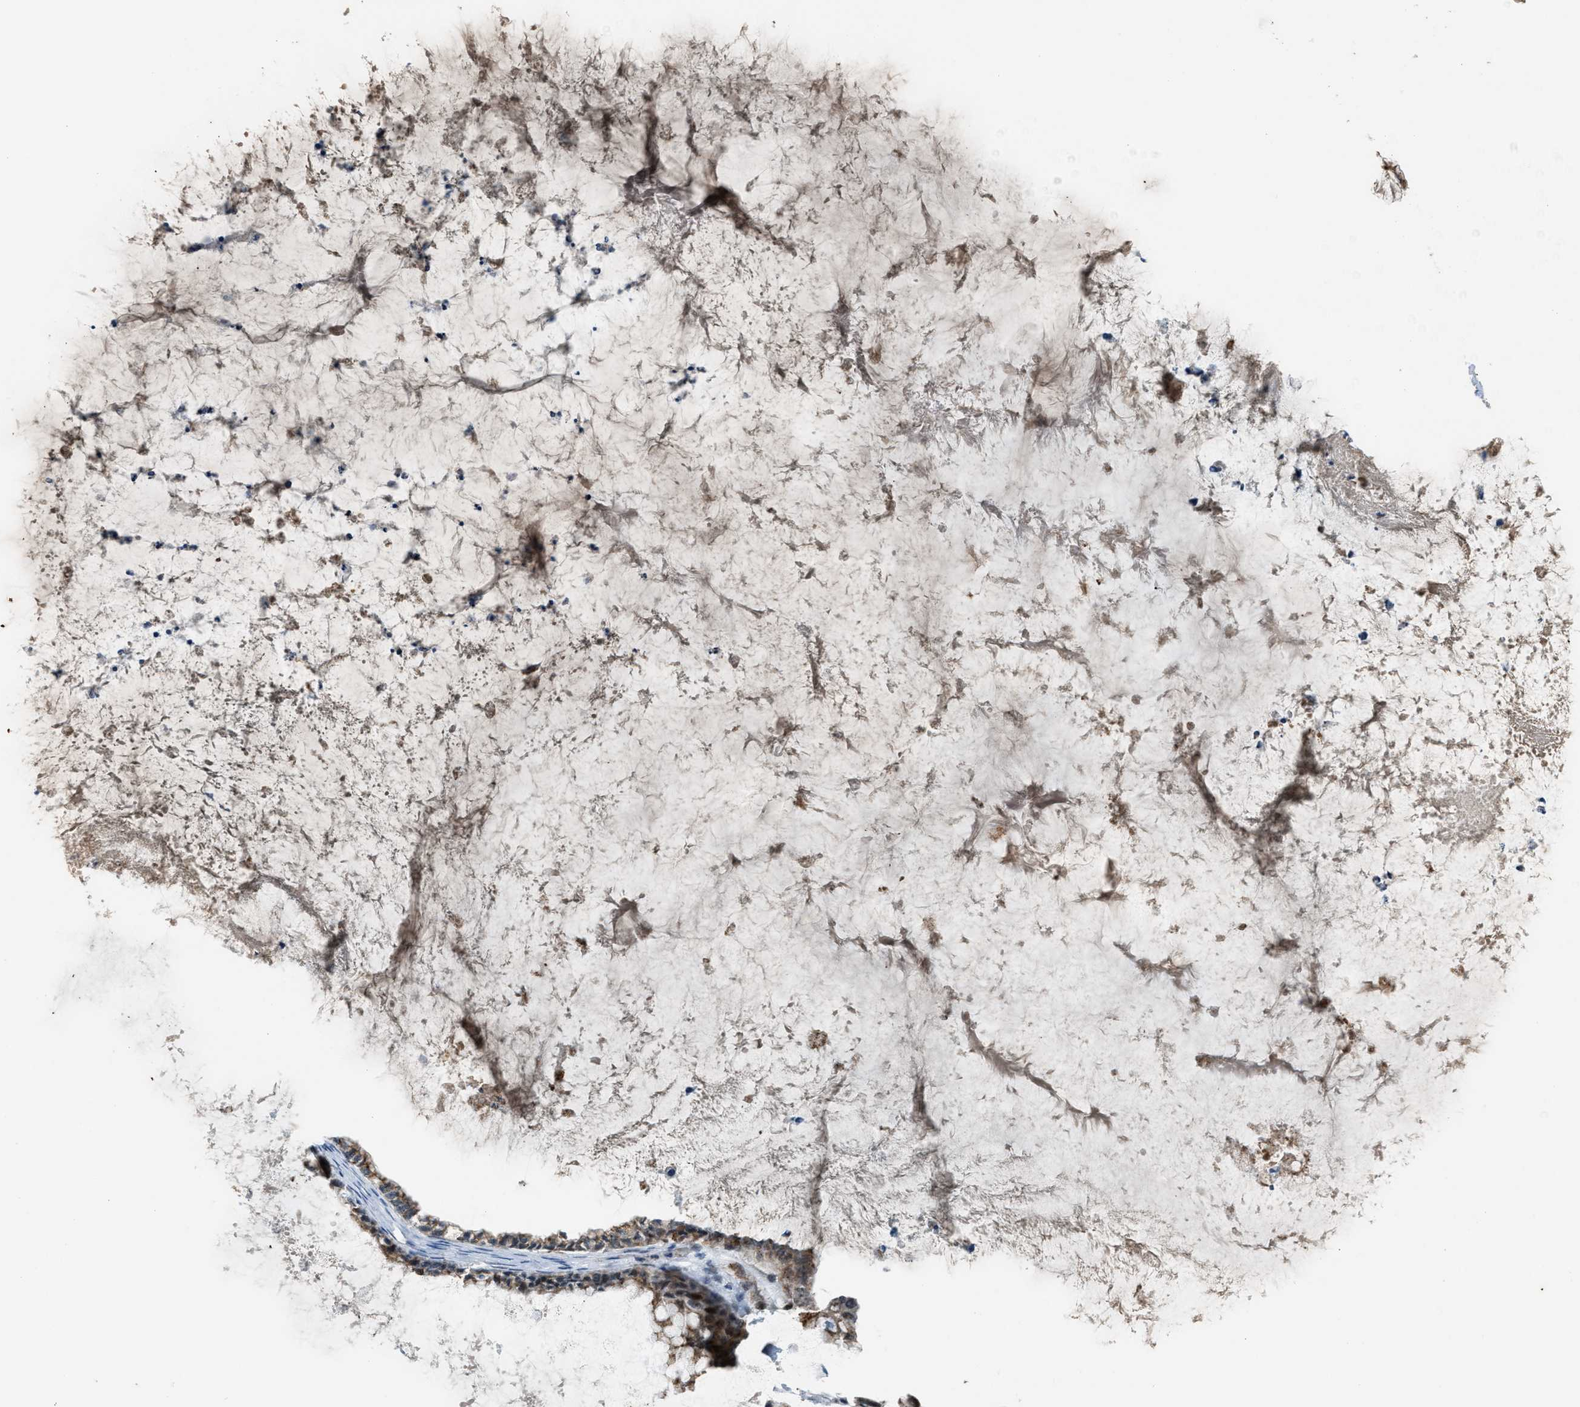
{"staining": {"intensity": "moderate", "quantity": ">75%", "location": "cytoplasmic/membranous"}, "tissue": "ovarian cancer", "cell_type": "Tumor cells", "image_type": "cancer", "snomed": [{"axis": "morphology", "description": "Cystadenocarcinoma, mucinous, NOS"}, {"axis": "topography", "description": "Ovary"}], "caption": "Protein staining demonstrates moderate cytoplasmic/membranous positivity in about >75% of tumor cells in ovarian cancer (mucinous cystadenocarcinoma). The protein is shown in brown color, while the nuclei are stained blue.", "gene": "CHN2", "patient": {"sex": "female", "age": 80}}